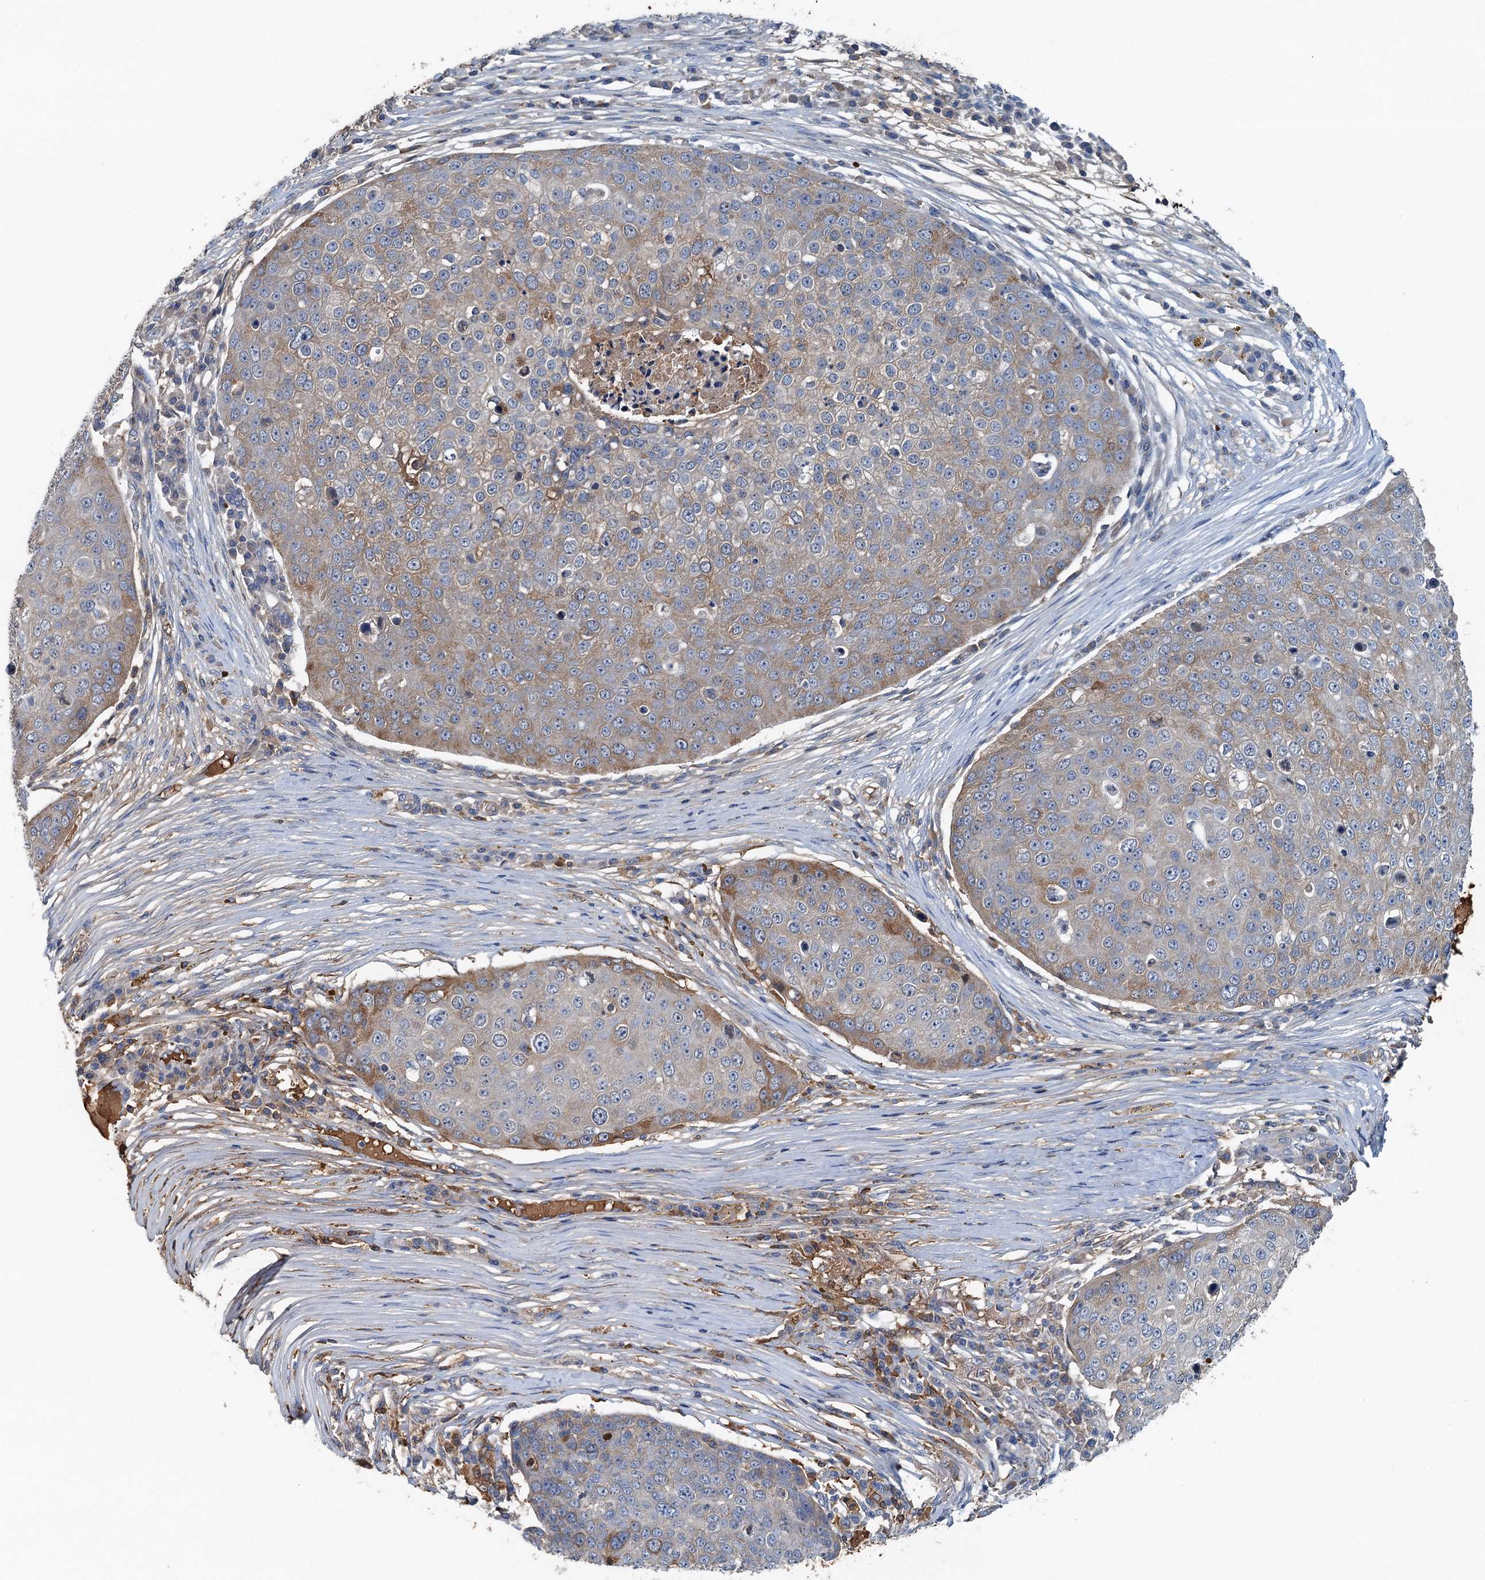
{"staining": {"intensity": "moderate", "quantity": "25%-75%", "location": "cytoplasmic/membranous"}, "tissue": "skin cancer", "cell_type": "Tumor cells", "image_type": "cancer", "snomed": [{"axis": "morphology", "description": "Squamous cell carcinoma, NOS"}, {"axis": "topography", "description": "Skin"}], "caption": "A high-resolution micrograph shows immunohistochemistry staining of skin cancer (squamous cell carcinoma), which exhibits moderate cytoplasmic/membranous positivity in approximately 25%-75% of tumor cells. Immunohistochemistry (ihc) stains the protein in brown and the nuclei are stained blue.", "gene": "LSM14B", "patient": {"sex": "male", "age": 71}}